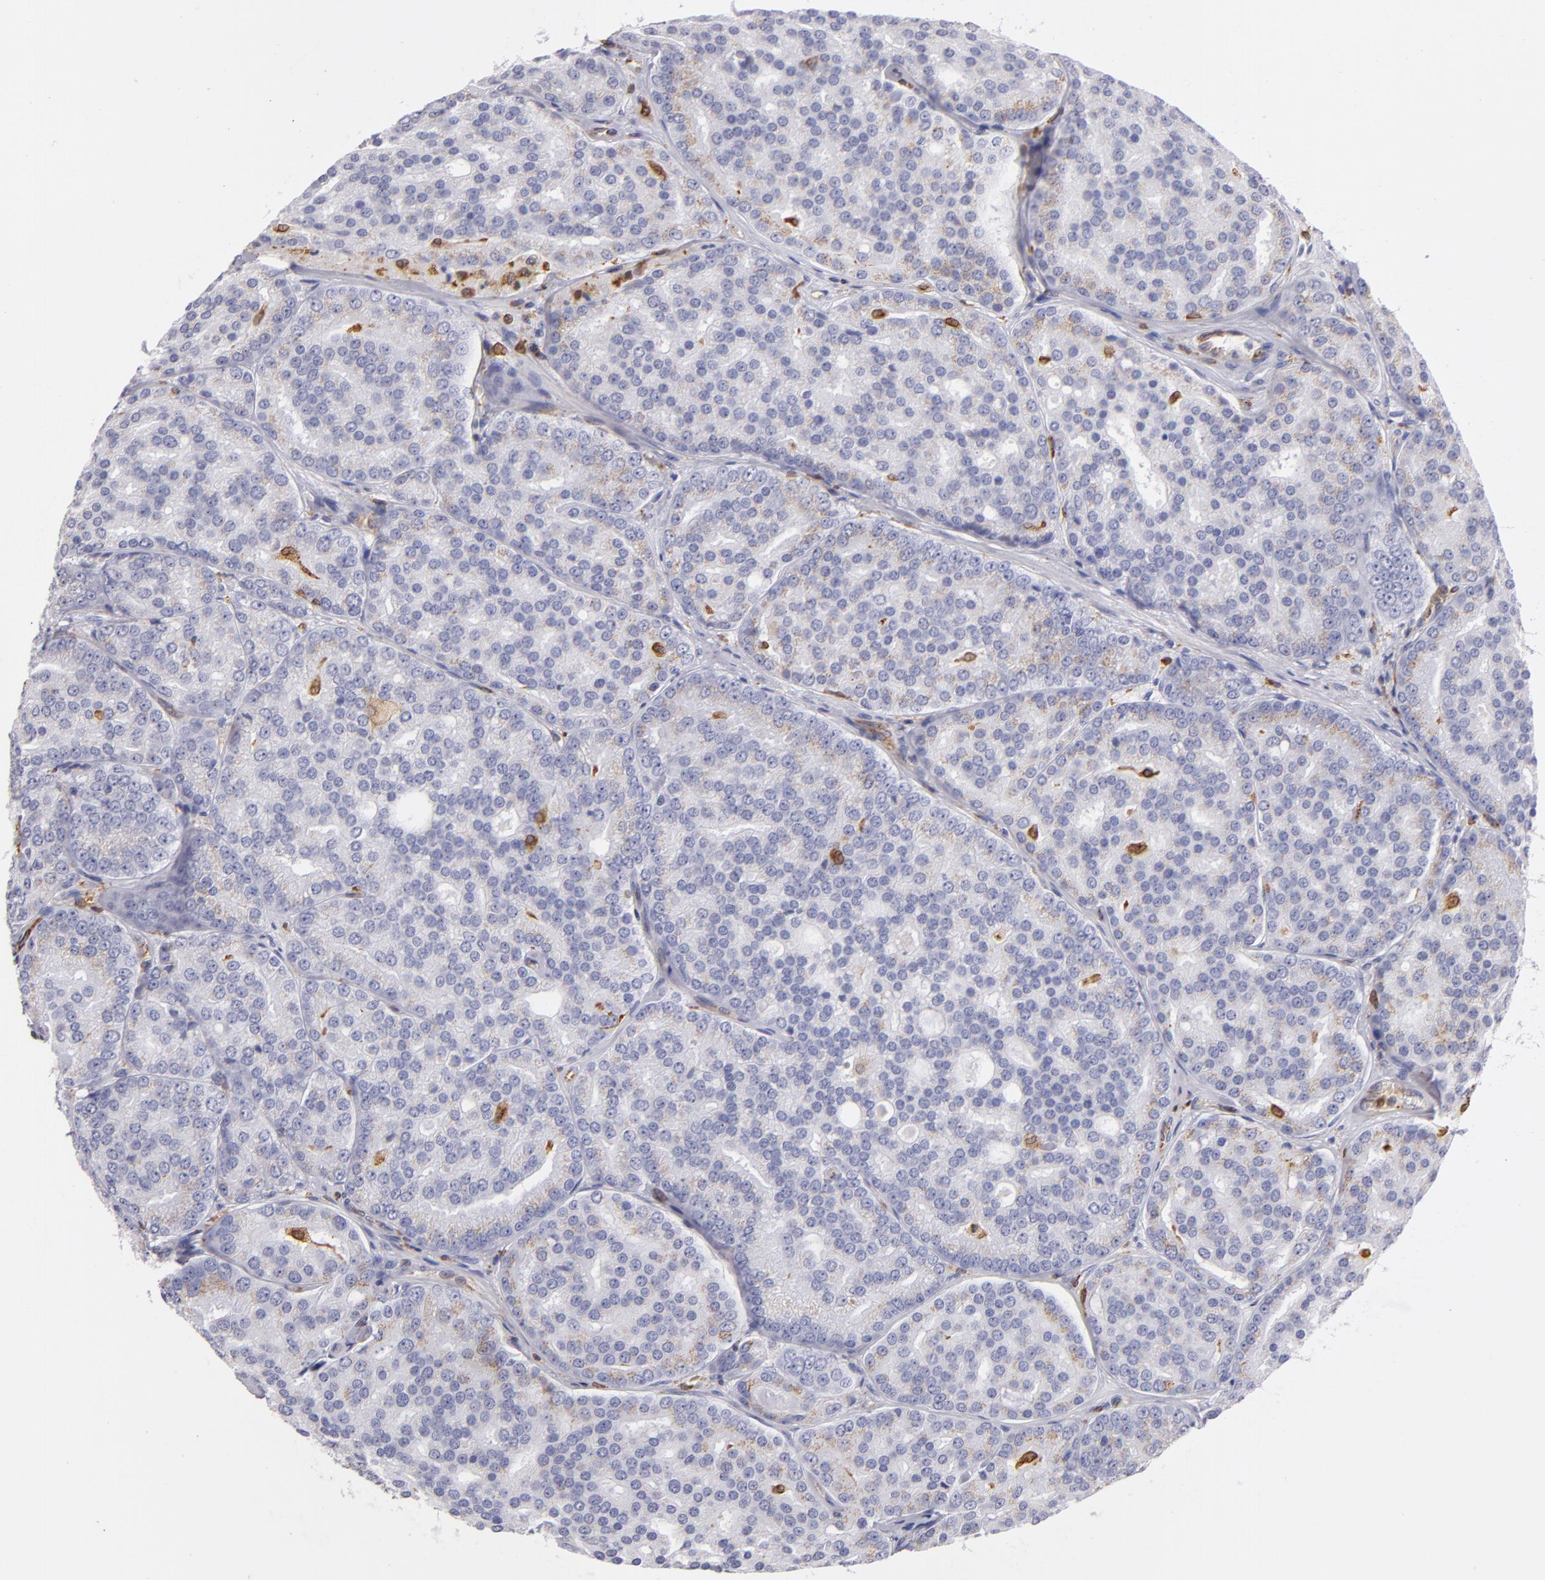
{"staining": {"intensity": "moderate", "quantity": "25%-75%", "location": "cytoplasmic/membranous"}, "tissue": "prostate cancer", "cell_type": "Tumor cells", "image_type": "cancer", "snomed": [{"axis": "morphology", "description": "Adenocarcinoma, High grade"}, {"axis": "topography", "description": "Prostate"}], "caption": "This is a micrograph of immunohistochemistry staining of prostate cancer (adenocarcinoma (high-grade)), which shows moderate positivity in the cytoplasmic/membranous of tumor cells.", "gene": "CD74", "patient": {"sex": "male", "age": 64}}